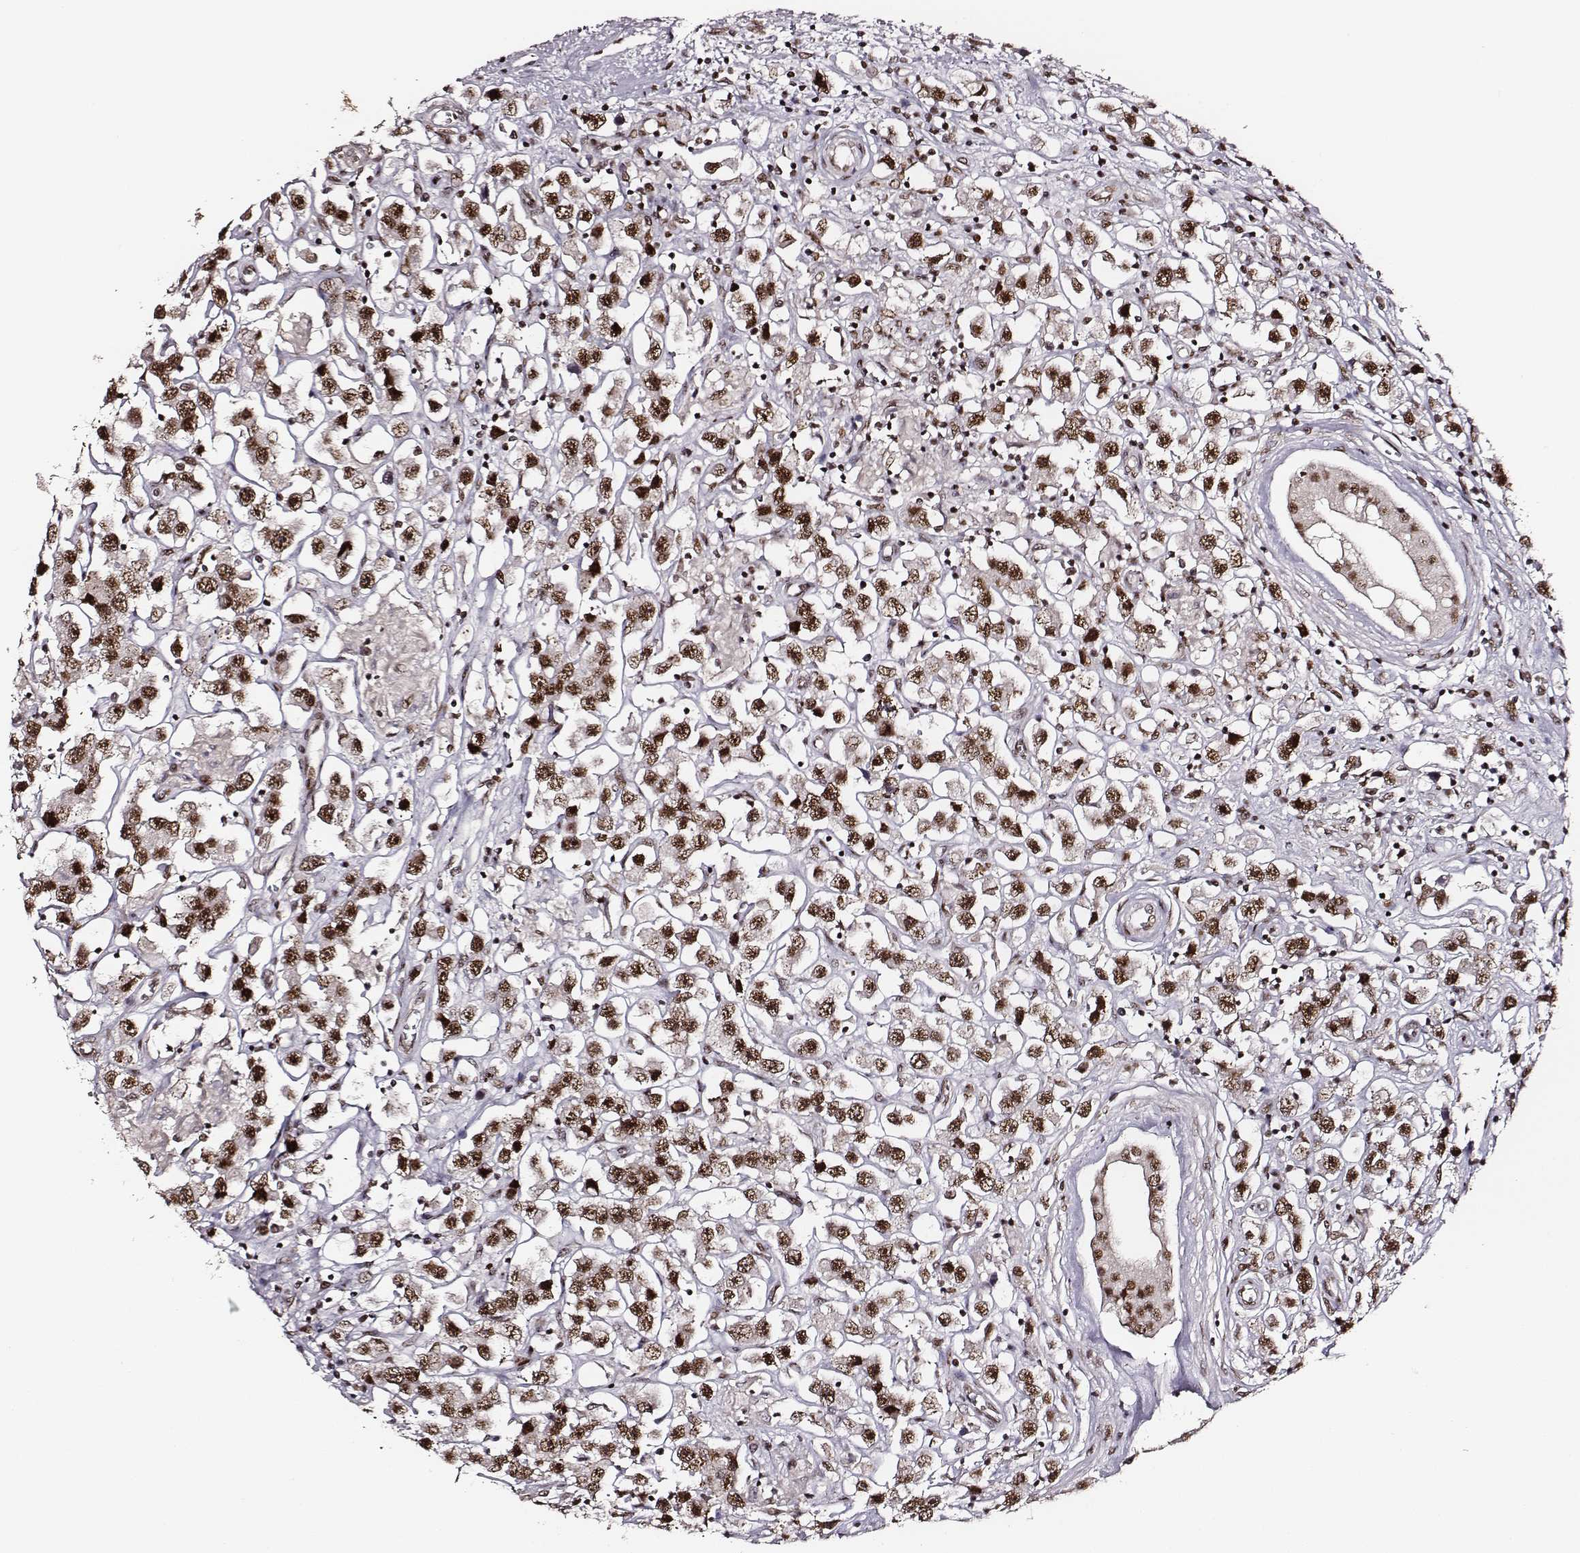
{"staining": {"intensity": "strong", "quantity": ">75%", "location": "nuclear"}, "tissue": "testis cancer", "cell_type": "Tumor cells", "image_type": "cancer", "snomed": [{"axis": "morphology", "description": "Seminoma, NOS"}, {"axis": "topography", "description": "Testis"}], "caption": "Brown immunohistochemical staining in testis cancer demonstrates strong nuclear expression in approximately >75% of tumor cells.", "gene": "PPARA", "patient": {"sex": "male", "age": 45}}